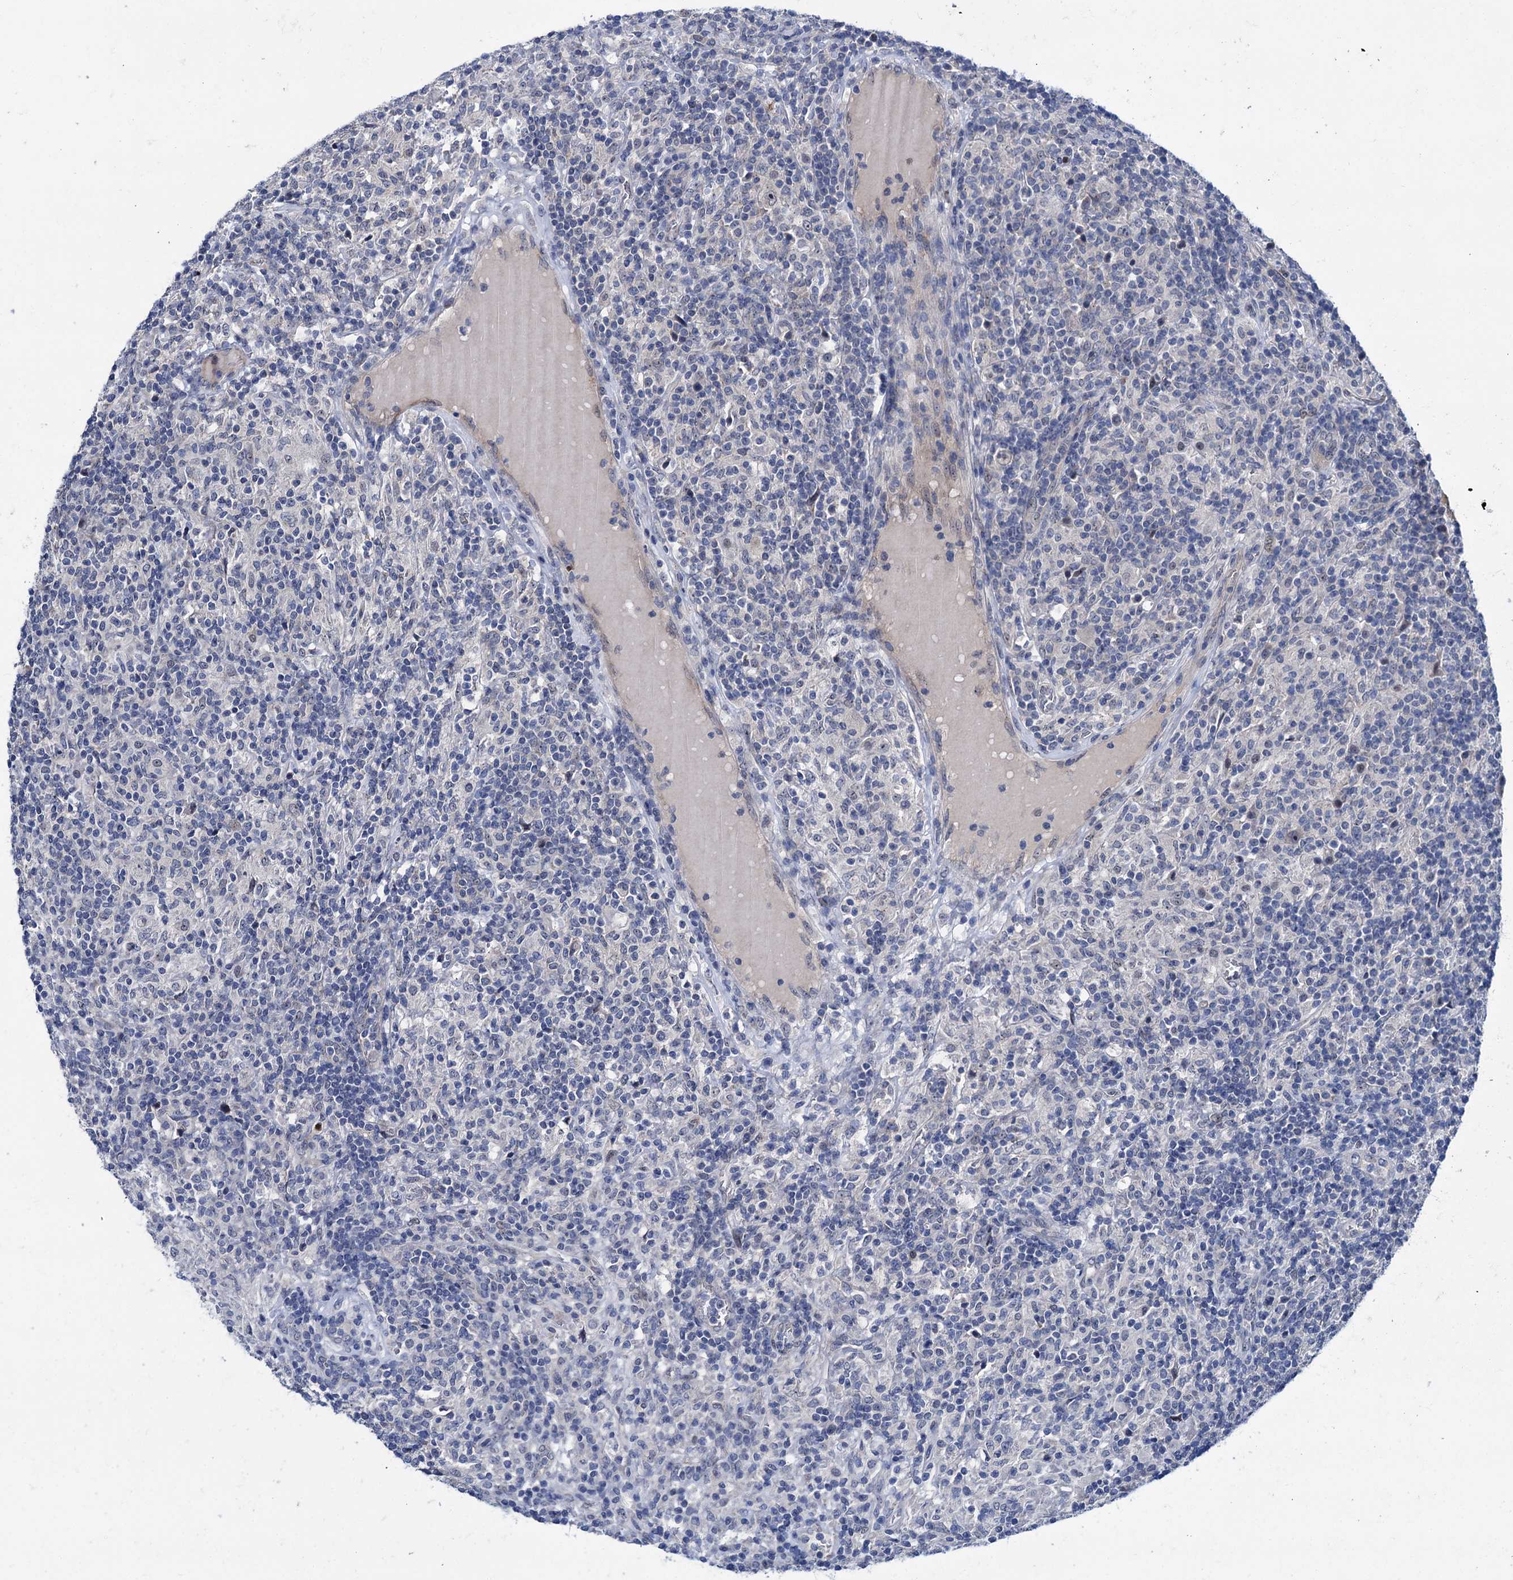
{"staining": {"intensity": "negative", "quantity": "none", "location": "none"}, "tissue": "lymphoma", "cell_type": "Tumor cells", "image_type": "cancer", "snomed": [{"axis": "morphology", "description": "Hodgkin's disease, NOS"}, {"axis": "topography", "description": "Lymph node"}], "caption": "A micrograph of Hodgkin's disease stained for a protein displays no brown staining in tumor cells. (Brightfield microscopy of DAB IHC at high magnification).", "gene": "EYA4", "patient": {"sex": "male", "age": 70}}